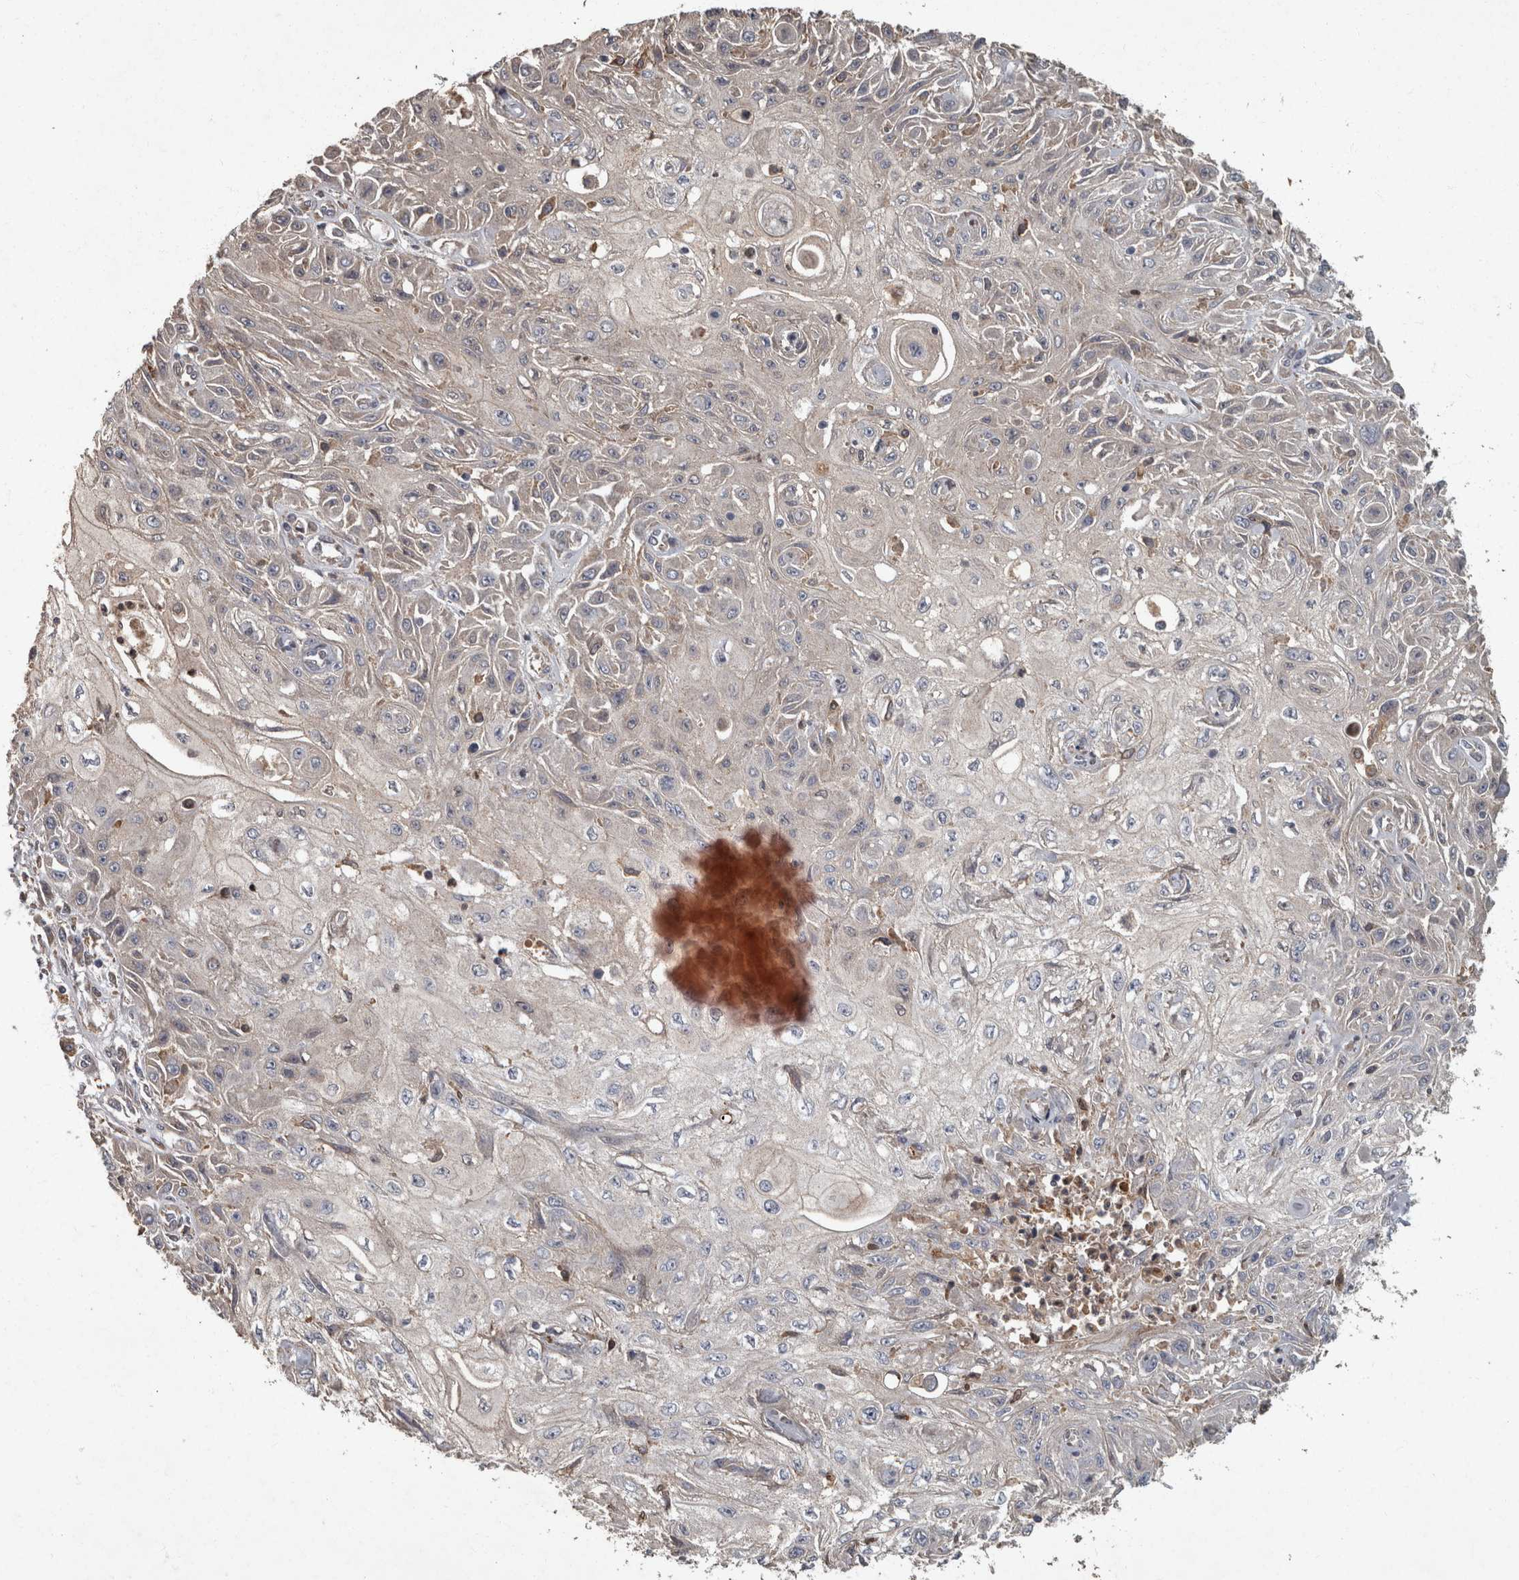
{"staining": {"intensity": "negative", "quantity": "none", "location": "none"}, "tissue": "skin cancer", "cell_type": "Tumor cells", "image_type": "cancer", "snomed": [{"axis": "morphology", "description": "Squamous cell carcinoma, NOS"}, {"axis": "morphology", "description": "Squamous cell carcinoma, metastatic, NOS"}, {"axis": "topography", "description": "Skin"}, {"axis": "topography", "description": "Lymph node"}], "caption": "Tumor cells are negative for brown protein staining in skin cancer. (Stains: DAB IHC with hematoxylin counter stain, Microscopy: brightfield microscopy at high magnification).", "gene": "PPP1R3C", "patient": {"sex": "male", "age": 75}}